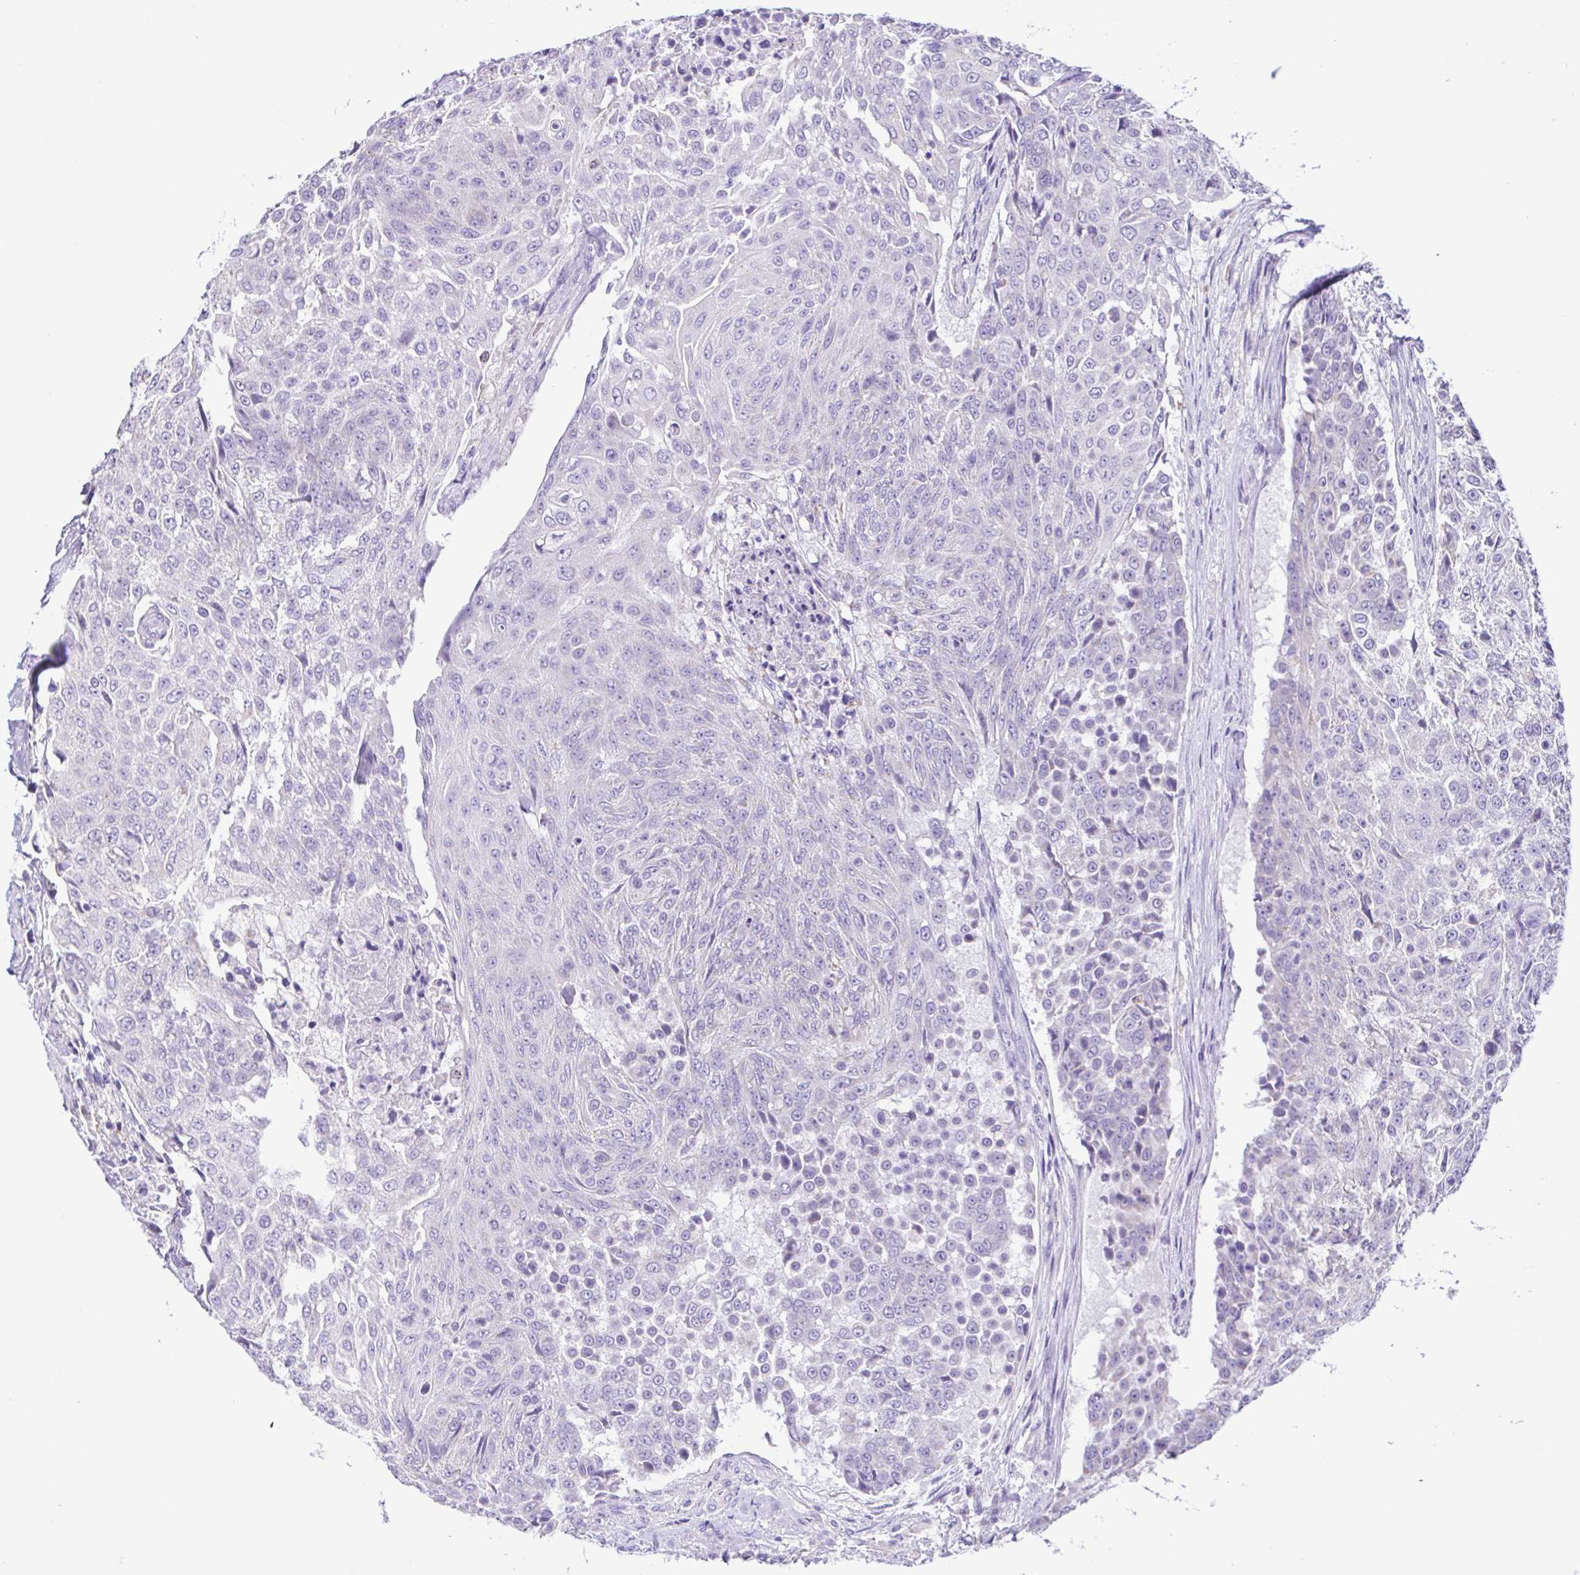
{"staining": {"intensity": "negative", "quantity": "none", "location": "none"}, "tissue": "urothelial cancer", "cell_type": "Tumor cells", "image_type": "cancer", "snomed": [{"axis": "morphology", "description": "Urothelial carcinoma, High grade"}, {"axis": "topography", "description": "Urinary bladder"}], "caption": "An IHC image of high-grade urothelial carcinoma is shown. There is no staining in tumor cells of high-grade urothelial carcinoma.", "gene": "CD72", "patient": {"sex": "female", "age": 63}}